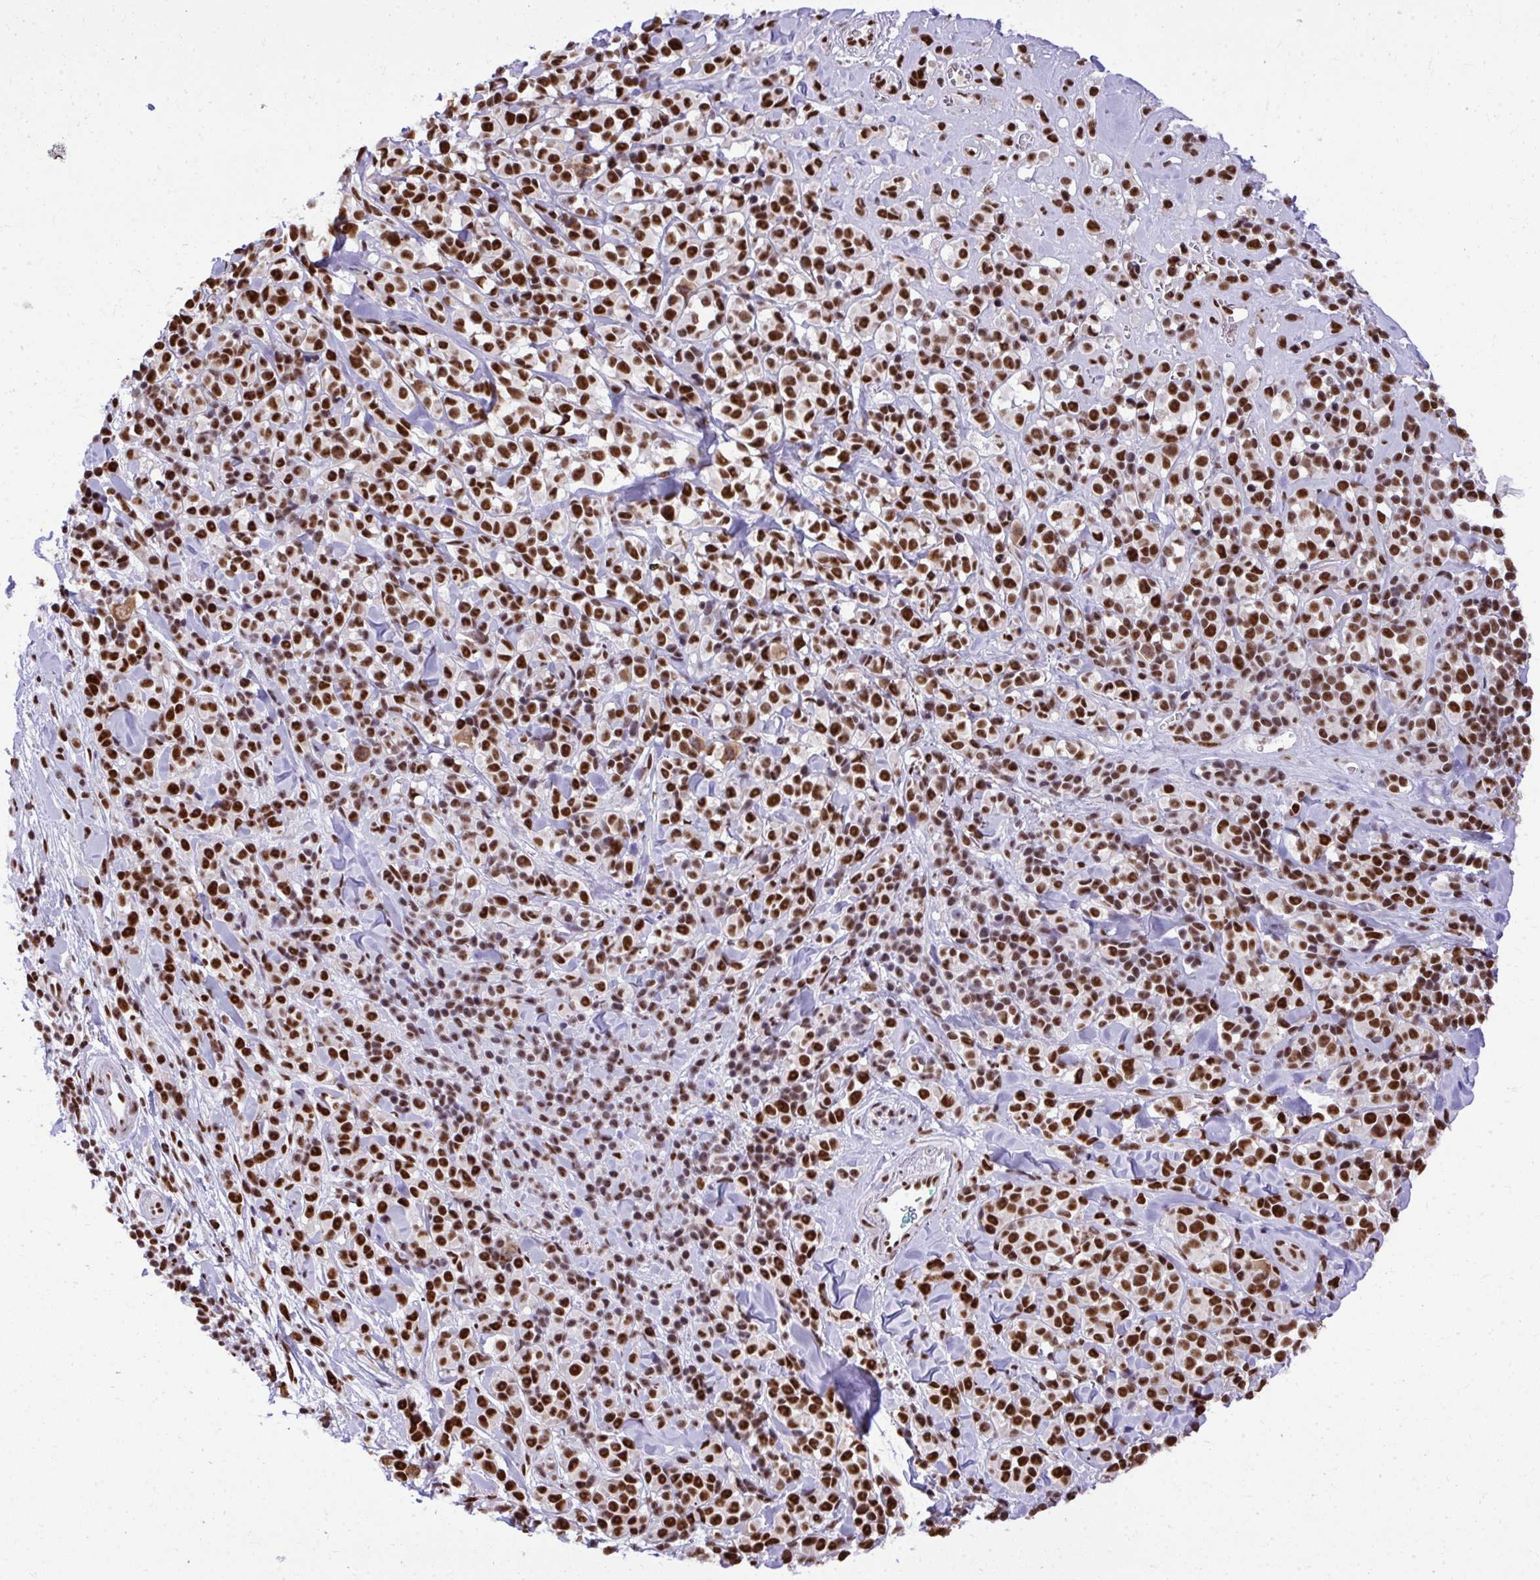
{"staining": {"intensity": "strong", "quantity": ">75%", "location": "nuclear"}, "tissue": "melanoma", "cell_type": "Tumor cells", "image_type": "cancer", "snomed": [{"axis": "morphology", "description": "Malignant melanoma, NOS"}, {"axis": "topography", "description": "Skin"}], "caption": "Protein analysis of melanoma tissue exhibits strong nuclear expression in approximately >75% of tumor cells. Immunohistochemistry (ihc) stains the protein in brown and the nuclei are stained blue.", "gene": "PRPF19", "patient": {"sex": "male", "age": 85}}